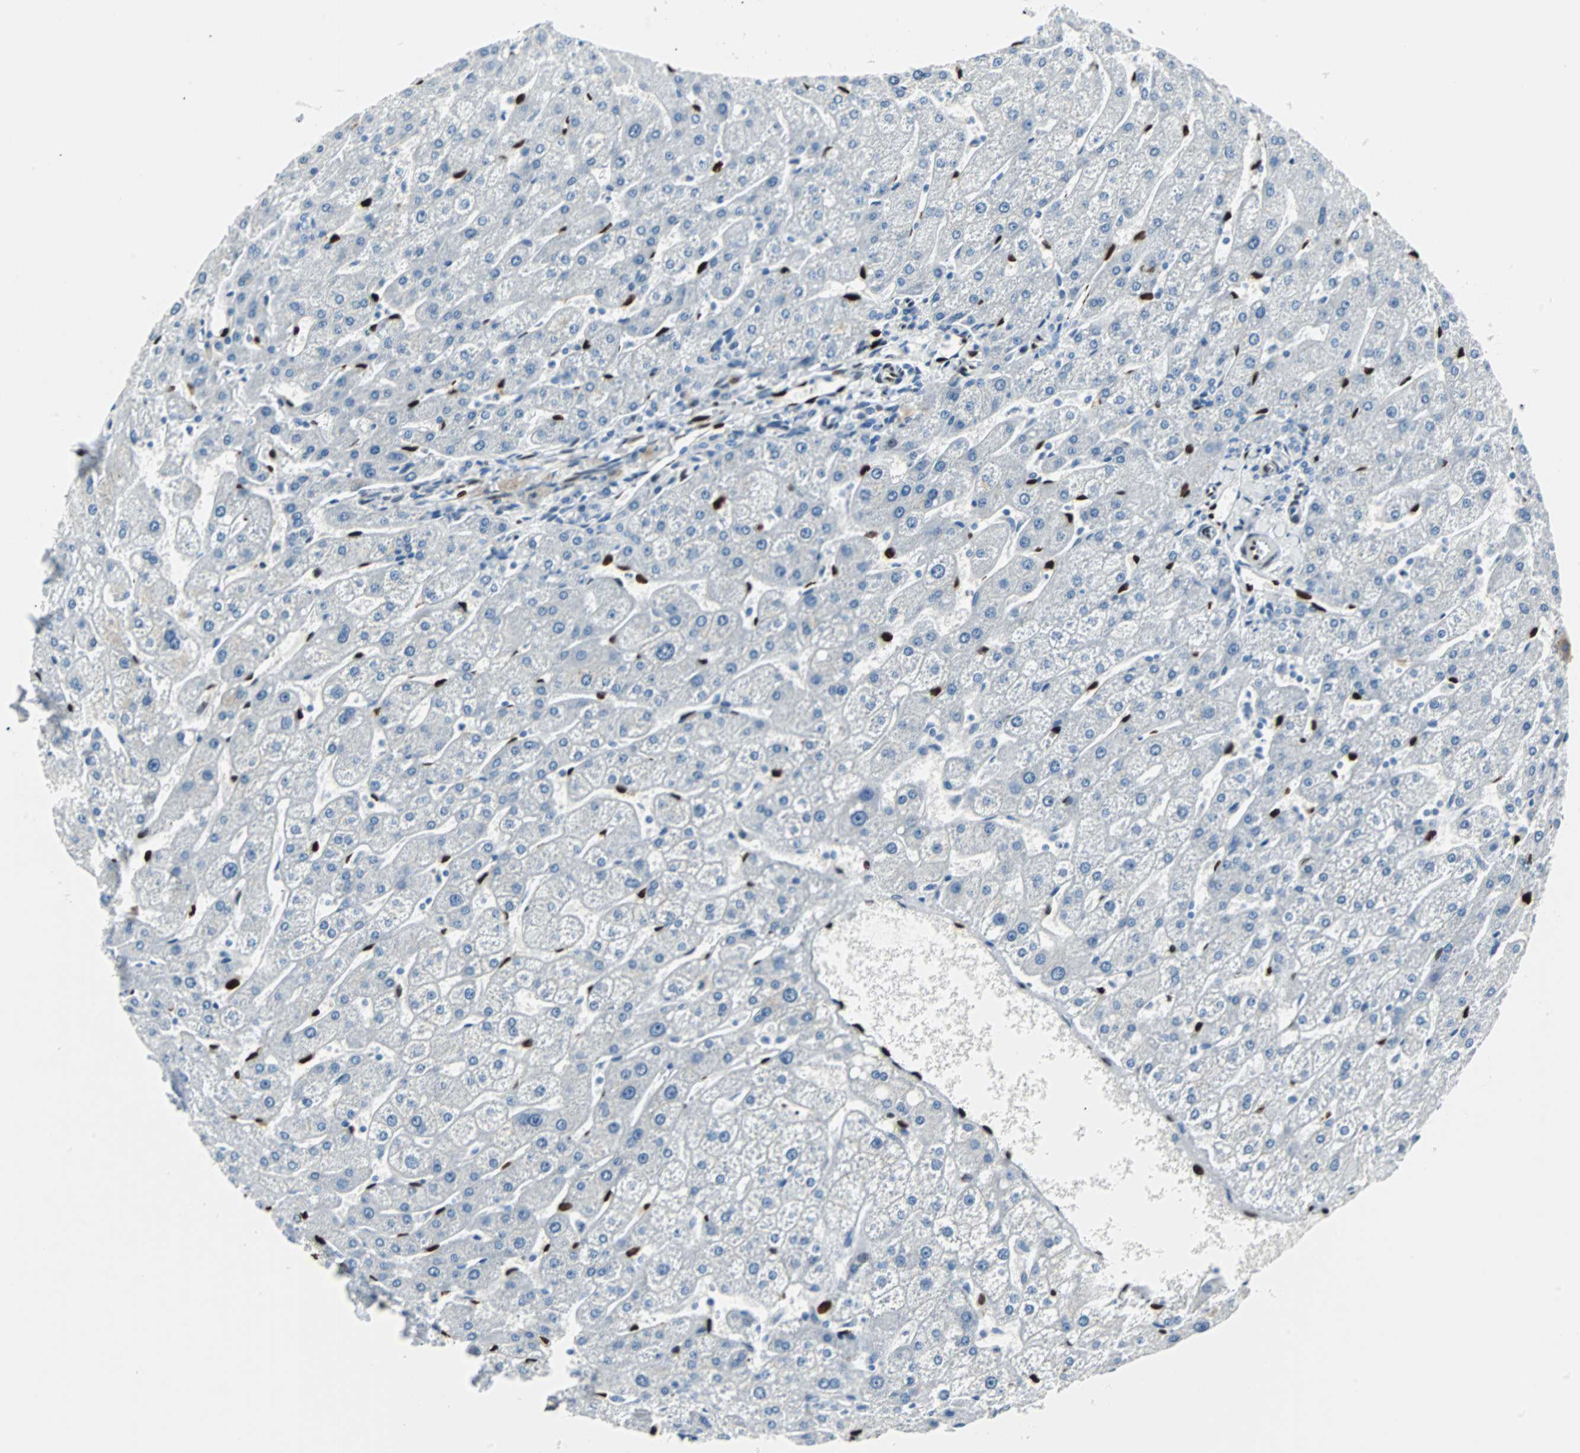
{"staining": {"intensity": "negative", "quantity": "none", "location": "none"}, "tissue": "liver", "cell_type": "Cholangiocytes", "image_type": "normal", "snomed": [{"axis": "morphology", "description": "Normal tissue, NOS"}, {"axis": "topography", "description": "Liver"}], "caption": "Protein analysis of benign liver reveals no significant expression in cholangiocytes. (DAB immunohistochemistry with hematoxylin counter stain).", "gene": "IL33", "patient": {"sex": "male", "age": 67}}